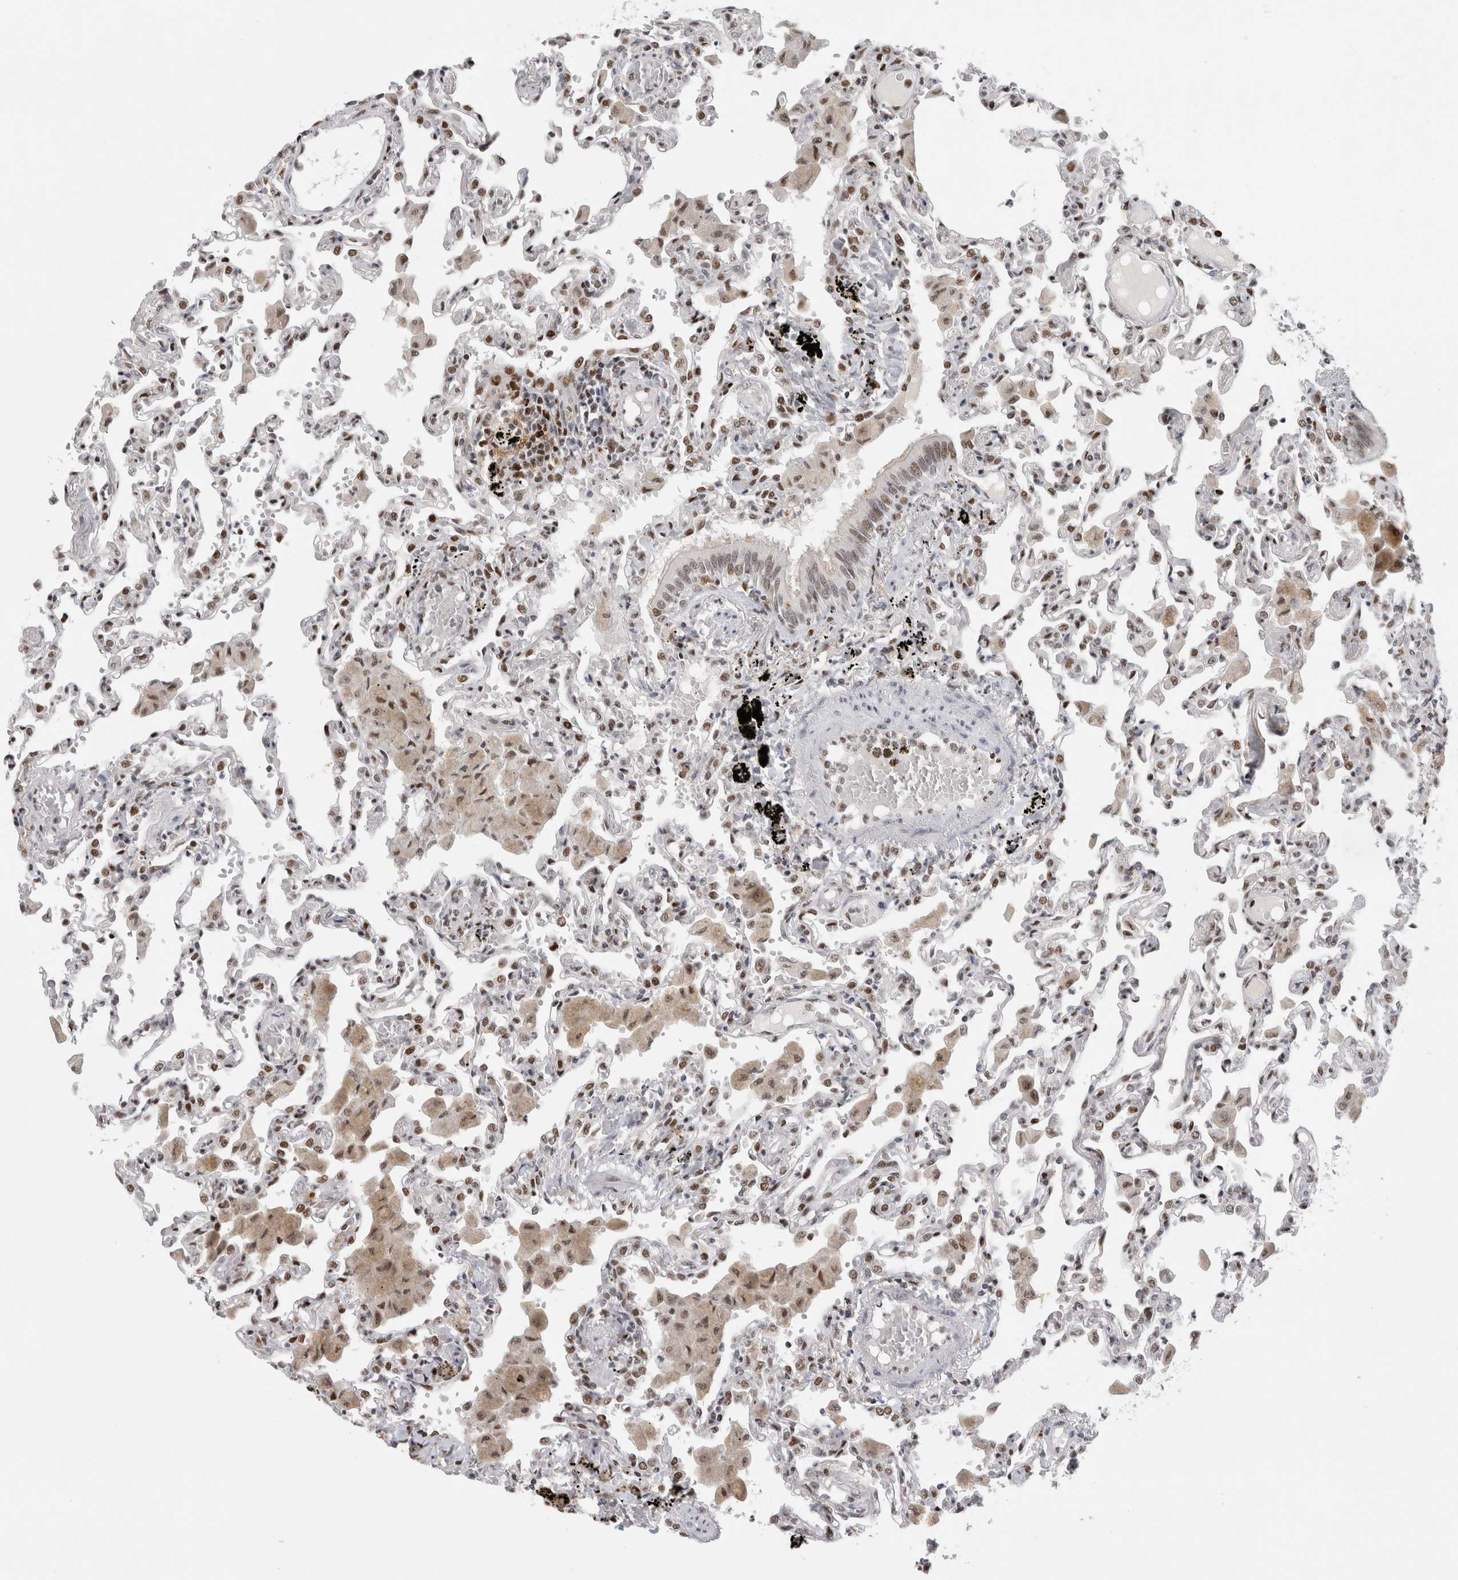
{"staining": {"intensity": "moderate", "quantity": "25%-75%", "location": "nuclear"}, "tissue": "lung", "cell_type": "Alveolar cells", "image_type": "normal", "snomed": [{"axis": "morphology", "description": "Normal tissue, NOS"}, {"axis": "topography", "description": "Bronchus"}, {"axis": "topography", "description": "Lung"}], "caption": "The histopathology image shows a brown stain indicating the presence of a protein in the nuclear of alveolar cells in lung. (IHC, brightfield microscopy, high magnification).", "gene": "SRARP", "patient": {"sex": "female", "age": 49}}